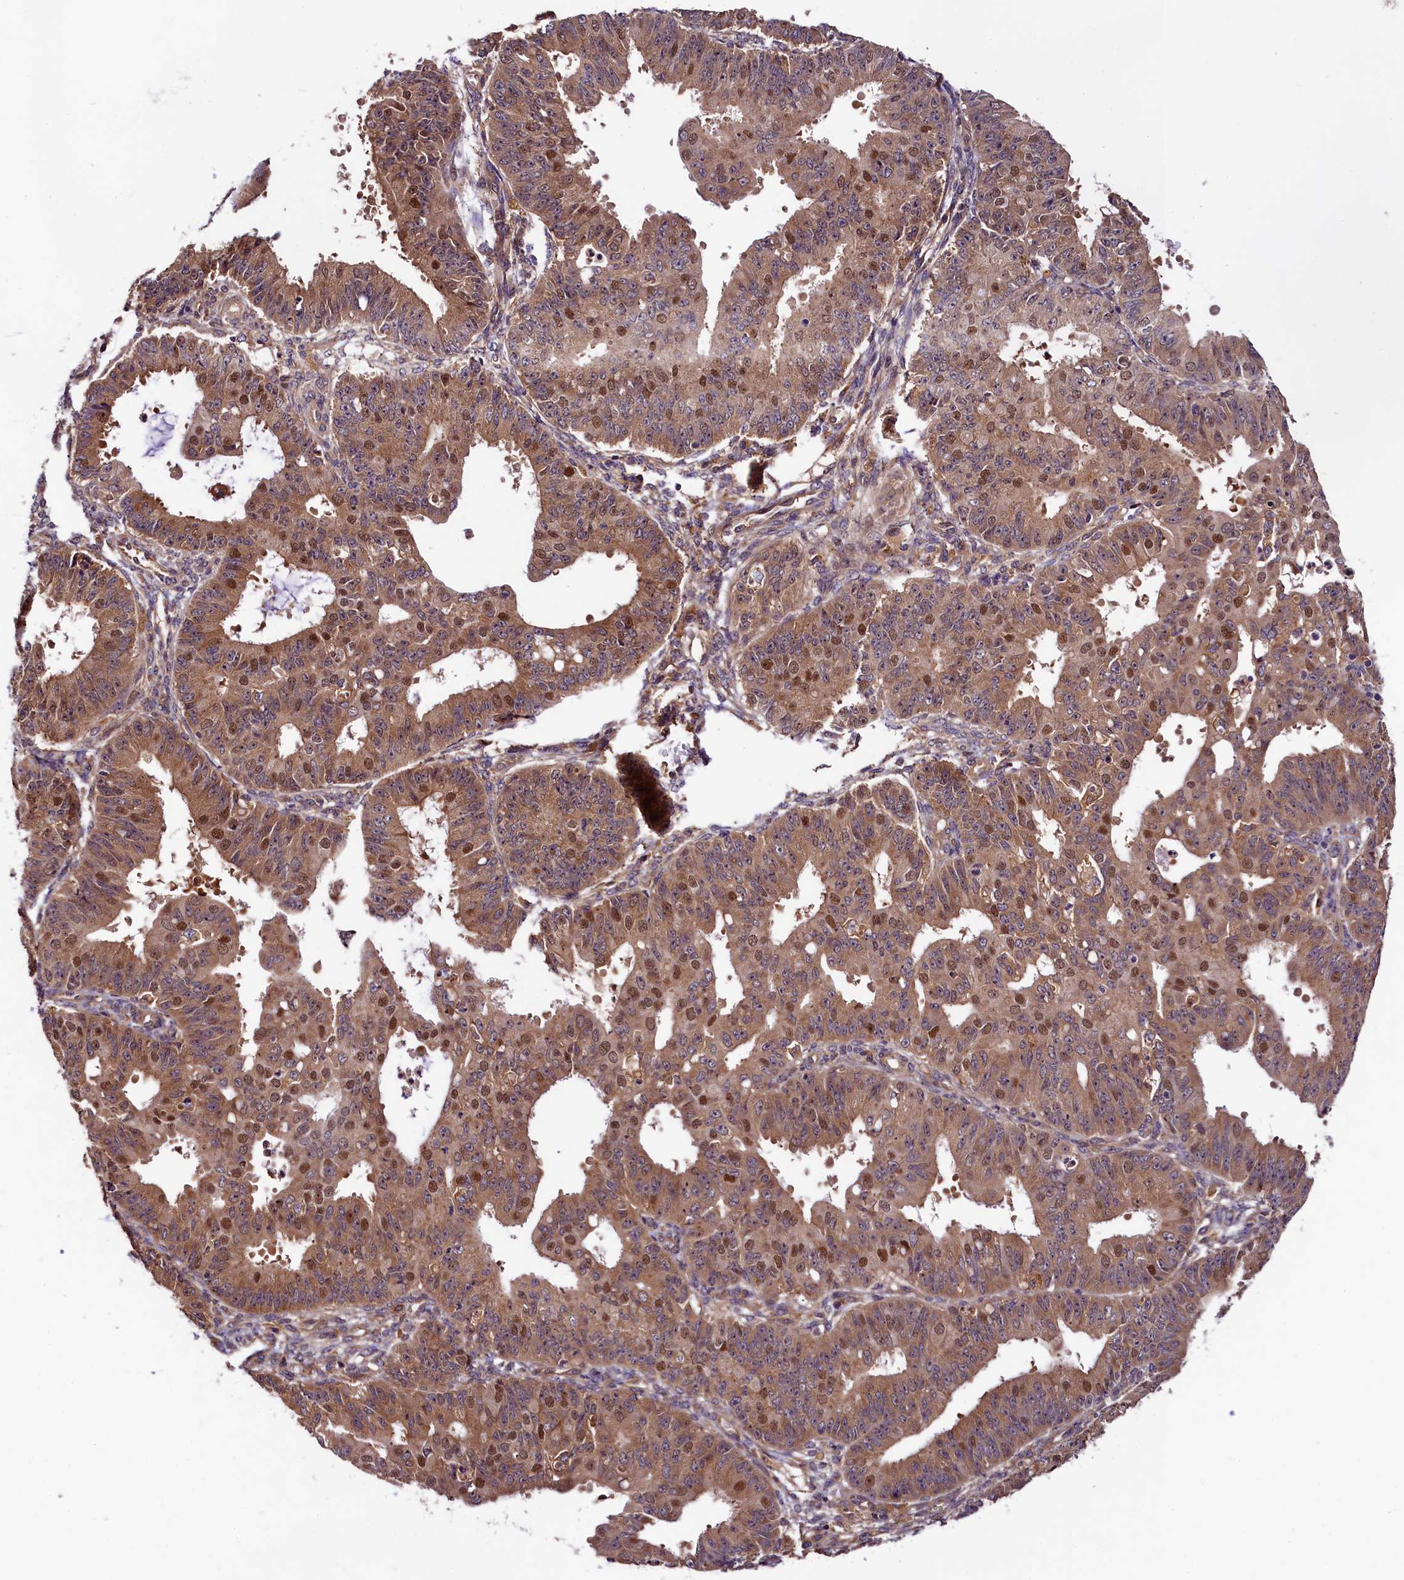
{"staining": {"intensity": "moderate", "quantity": ">75%", "location": "cytoplasmic/membranous,nuclear"}, "tissue": "ovarian cancer", "cell_type": "Tumor cells", "image_type": "cancer", "snomed": [{"axis": "morphology", "description": "Carcinoma, endometroid"}, {"axis": "topography", "description": "Appendix"}, {"axis": "topography", "description": "Ovary"}], "caption": "This is an image of immunohistochemistry (IHC) staining of endometroid carcinoma (ovarian), which shows moderate expression in the cytoplasmic/membranous and nuclear of tumor cells.", "gene": "VPS35", "patient": {"sex": "female", "age": 42}}